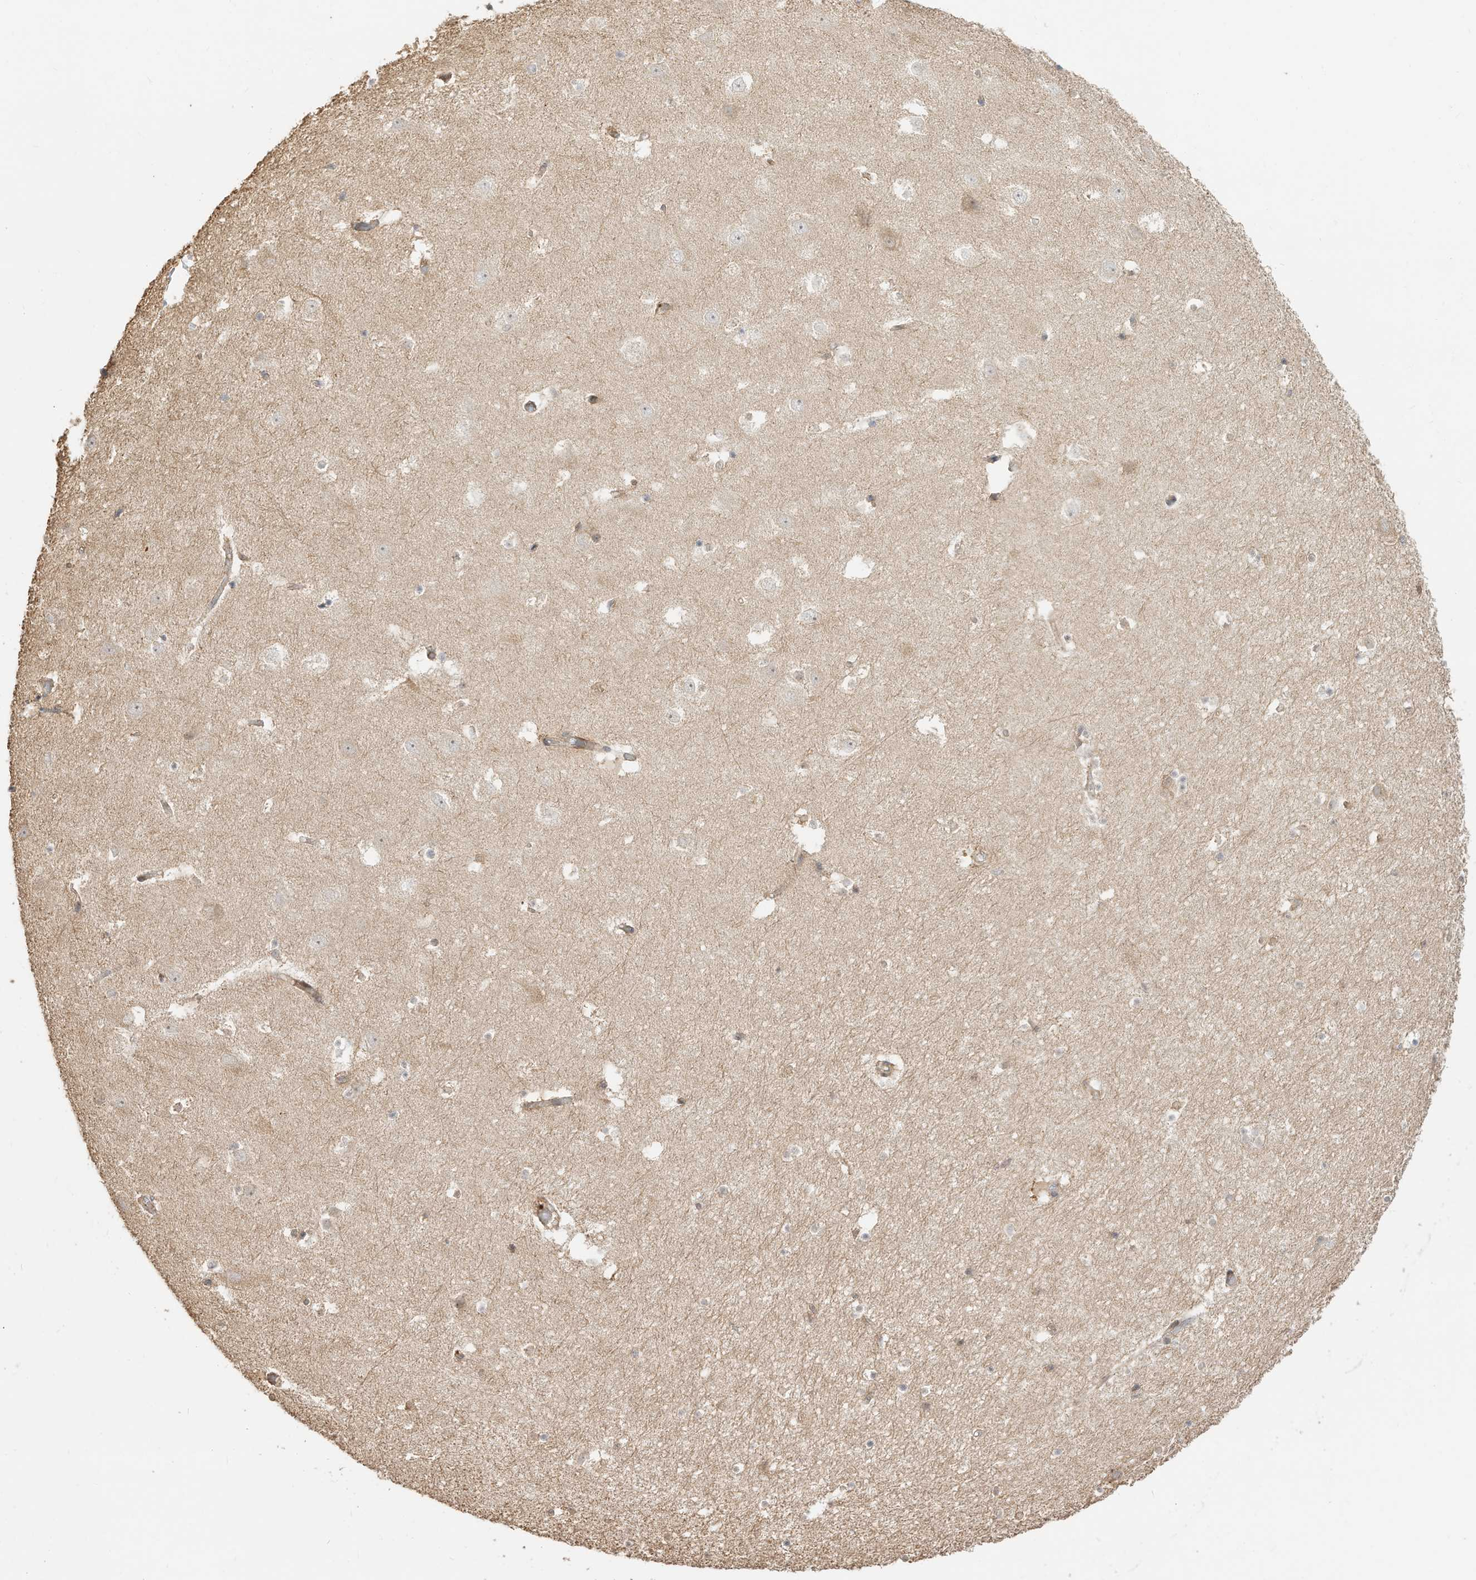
{"staining": {"intensity": "negative", "quantity": "none", "location": "none"}, "tissue": "hippocampus", "cell_type": "Glial cells", "image_type": "normal", "snomed": [{"axis": "morphology", "description": "Normal tissue, NOS"}, {"axis": "topography", "description": "Hippocampus"}], "caption": "DAB (3,3'-diaminobenzidine) immunohistochemical staining of benign human hippocampus displays no significant positivity in glial cells. The staining was performed using DAB (3,3'-diaminobenzidine) to visualize the protein expression in brown, while the nuclei were stained in blue with hematoxylin (Magnification: 20x).", "gene": "CAGE1", "patient": {"sex": "female", "age": 52}}